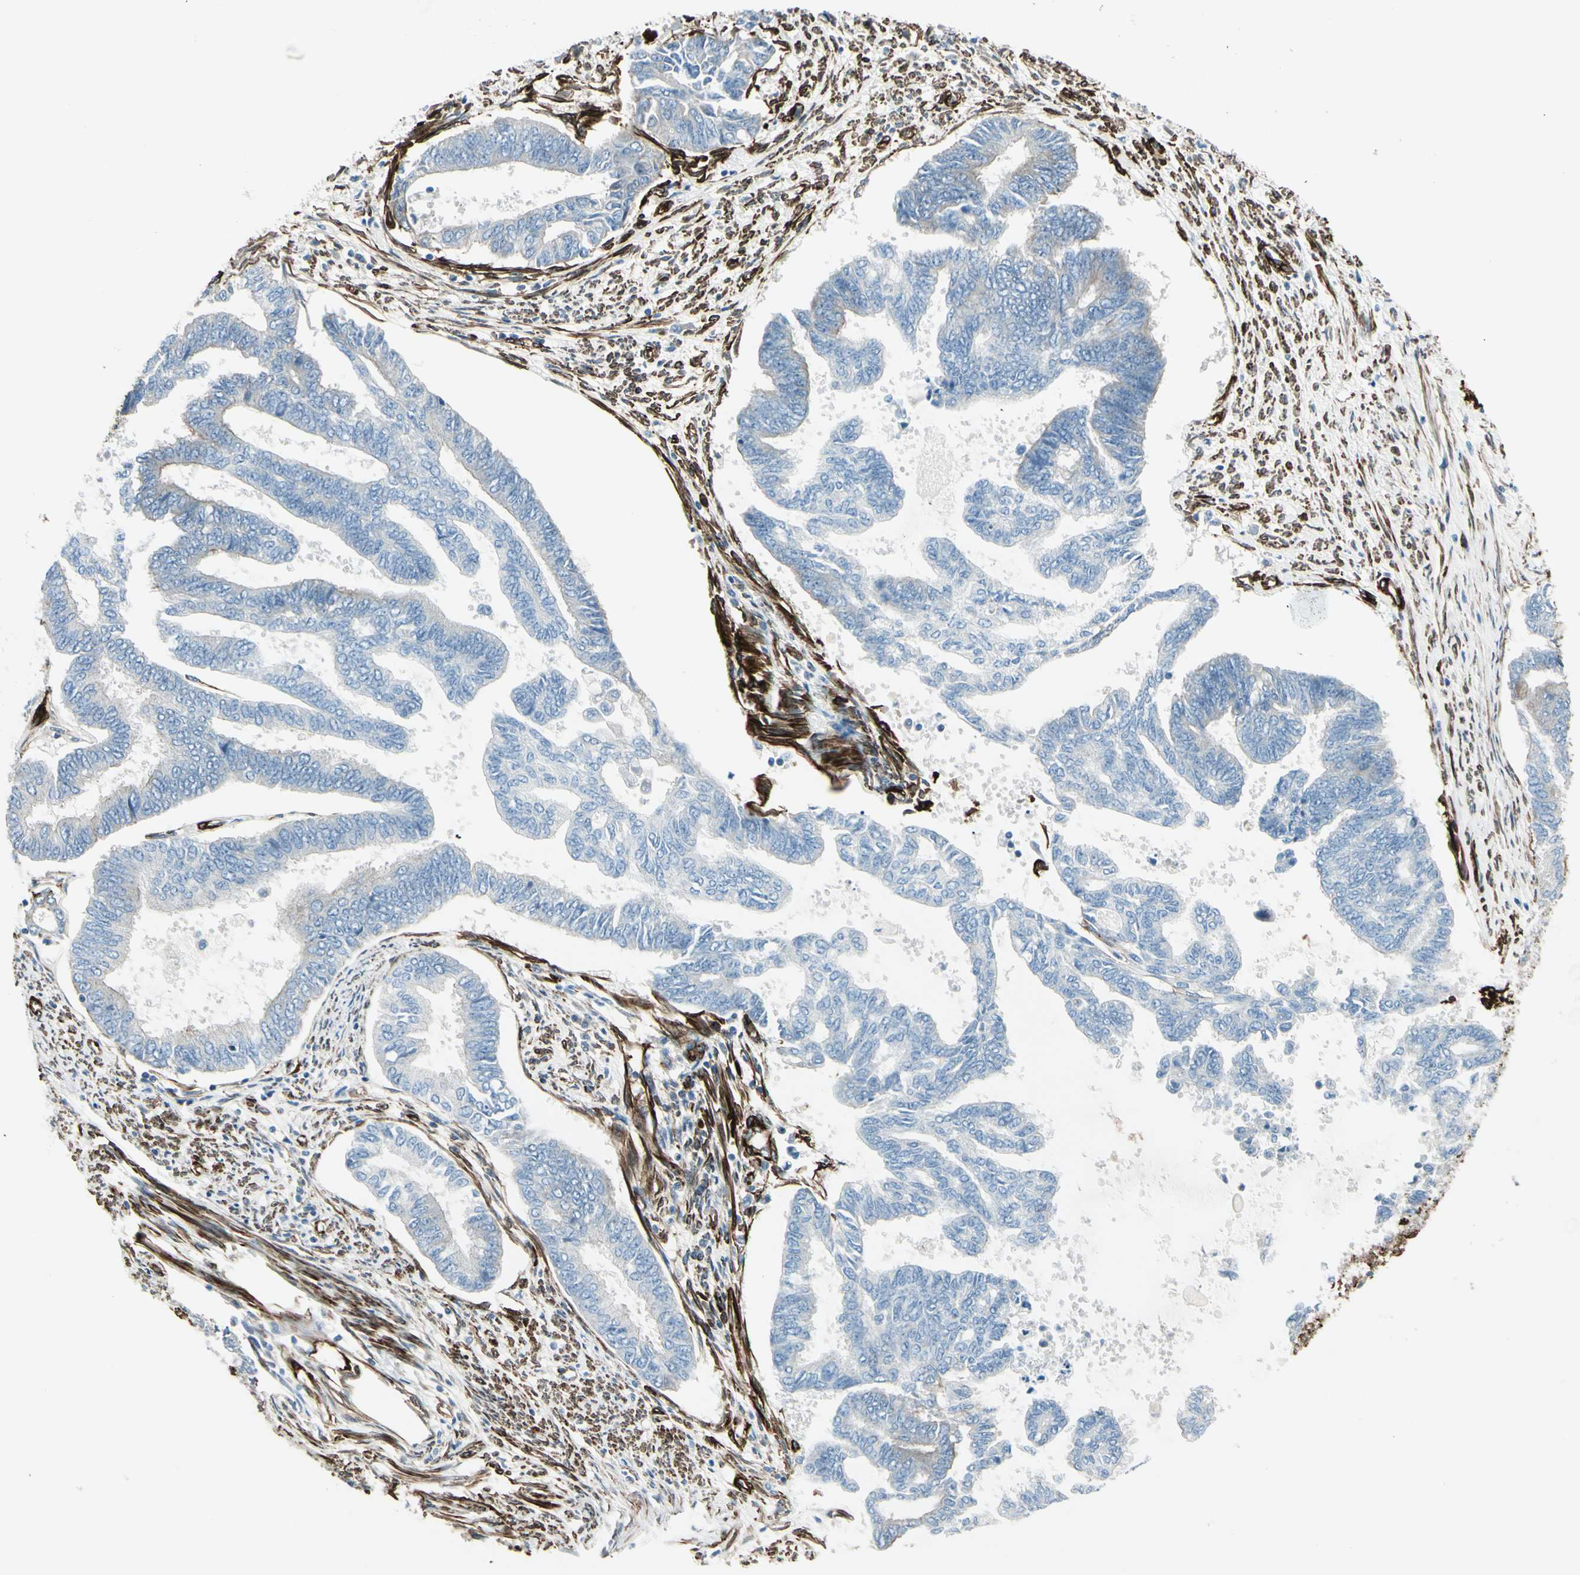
{"staining": {"intensity": "negative", "quantity": "none", "location": "none"}, "tissue": "endometrial cancer", "cell_type": "Tumor cells", "image_type": "cancer", "snomed": [{"axis": "morphology", "description": "Adenocarcinoma, NOS"}, {"axis": "topography", "description": "Endometrium"}], "caption": "Immunohistochemistry image of human endometrial cancer stained for a protein (brown), which demonstrates no expression in tumor cells.", "gene": "CALD1", "patient": {"sex": "female", "age": 86}}